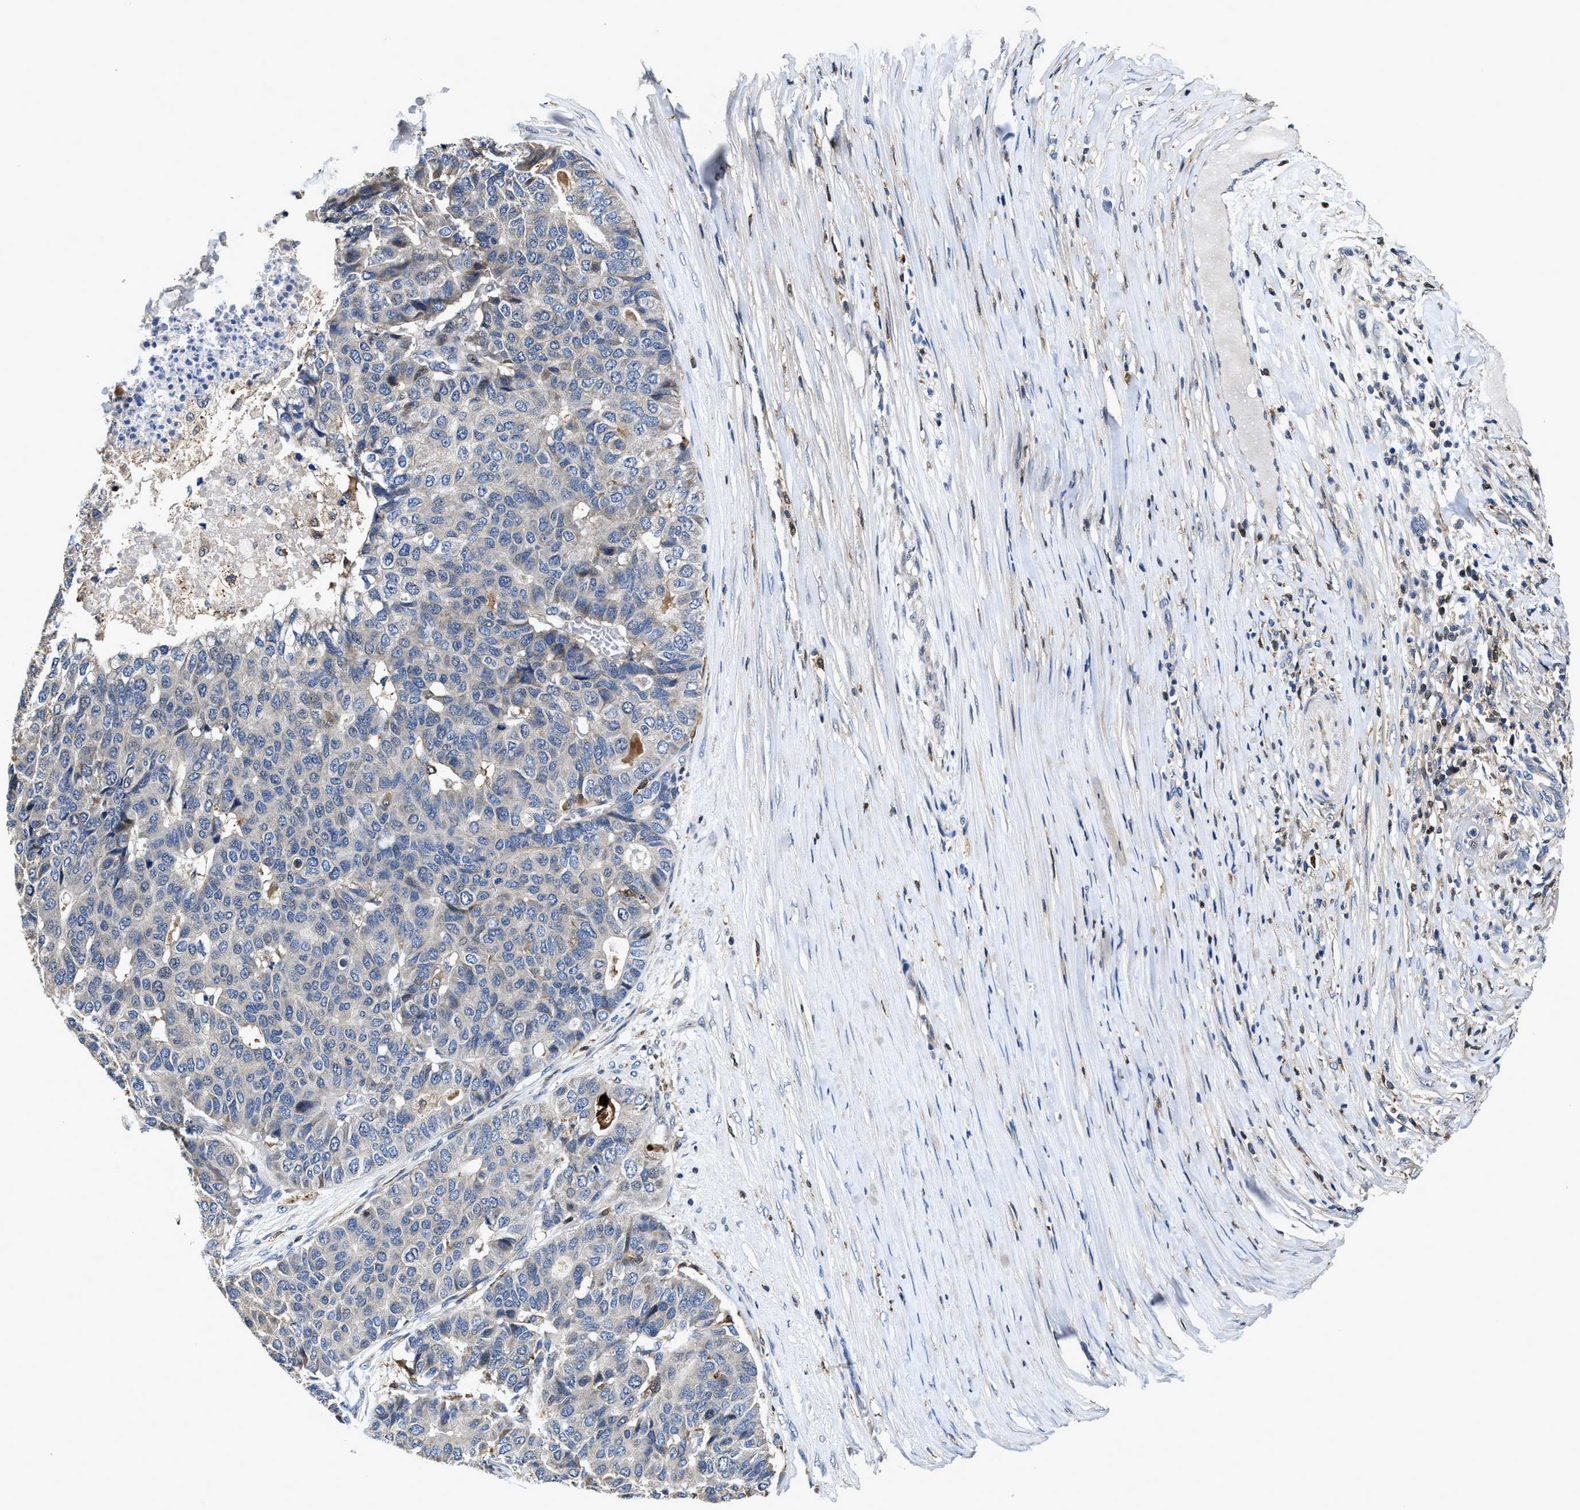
{"staining": {"intensity": "moderate", "quantity": "<25%", "location": "cytoplasmic/membranous"}, "tissue": "pancreatic cancer", "cell_type": "Tumor cells", "image_type": "cancer", "snomed": [{"axis": "morphology", "description": "Adenocarcinoma, NOS"}, {"axis": "topography", "description": "Pancreas"}], "caption": "Protein staining of pancreatic cancer (adenocarcinoma) tissue displays moderate cytoplasmic/membranous positivity in about <25% of tumor cells.", "gene": "RGS10", "patient": {"sex": "male", "age": 50}}